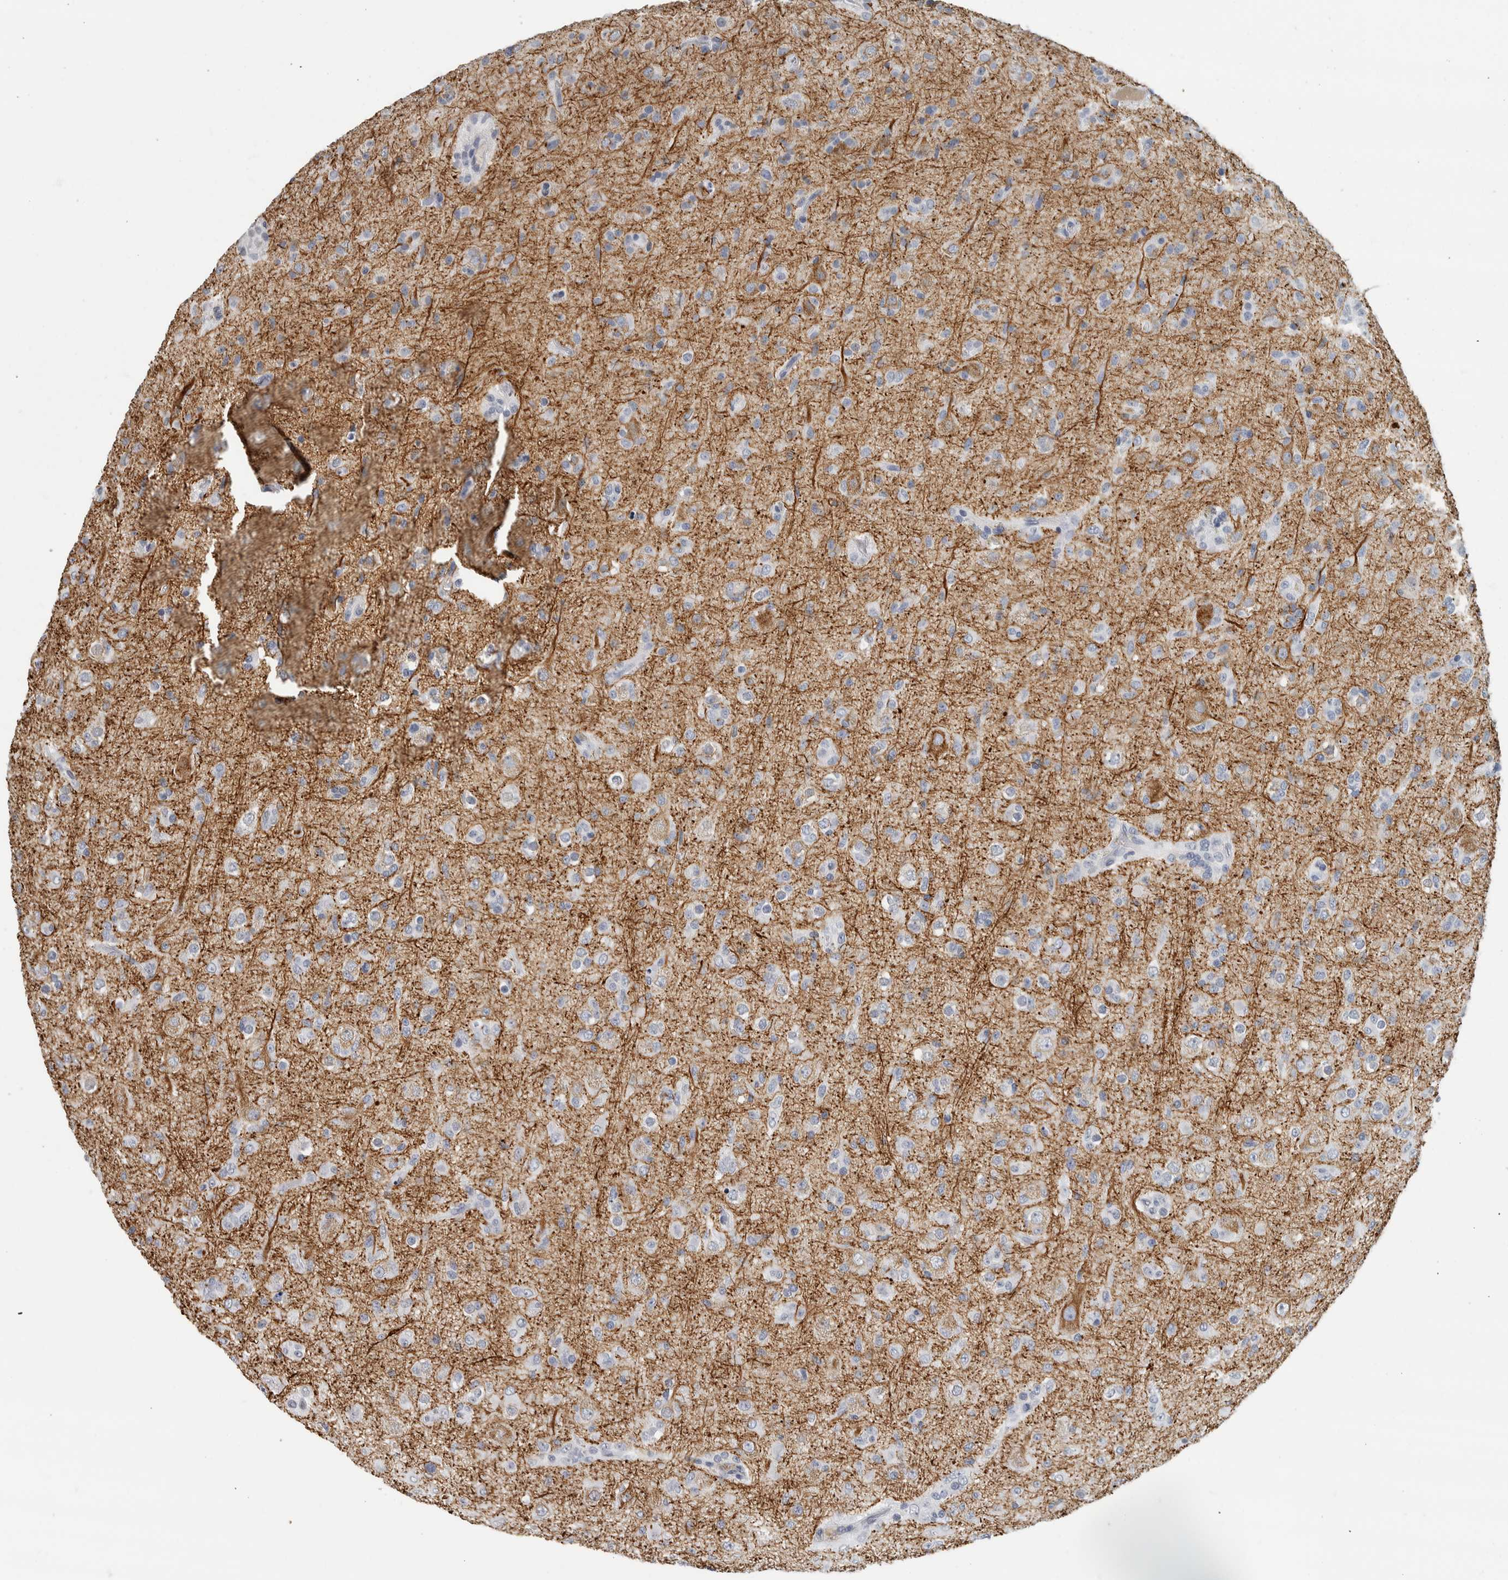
{"staining": {"intensity": "negative", "quantity": "none", "location": "none"}, "tissue": "glioma", "cell_type": "Tumor cells", "image_type": "cancer", "snomed": [{"axis": "morphology", "description": "Glioma, malignant, Low grade"}, {"axis": "topography", "description": "Brain"}], "caption": "A high-resolution image shows IHC staining of malignant glioma (low-grade), which exhibits no significant expression in tumor cells. (IHC, brightfield microscopy, high magnification).", "gene": "NEFM", "patient": {"sex": "male", "age": 65}}